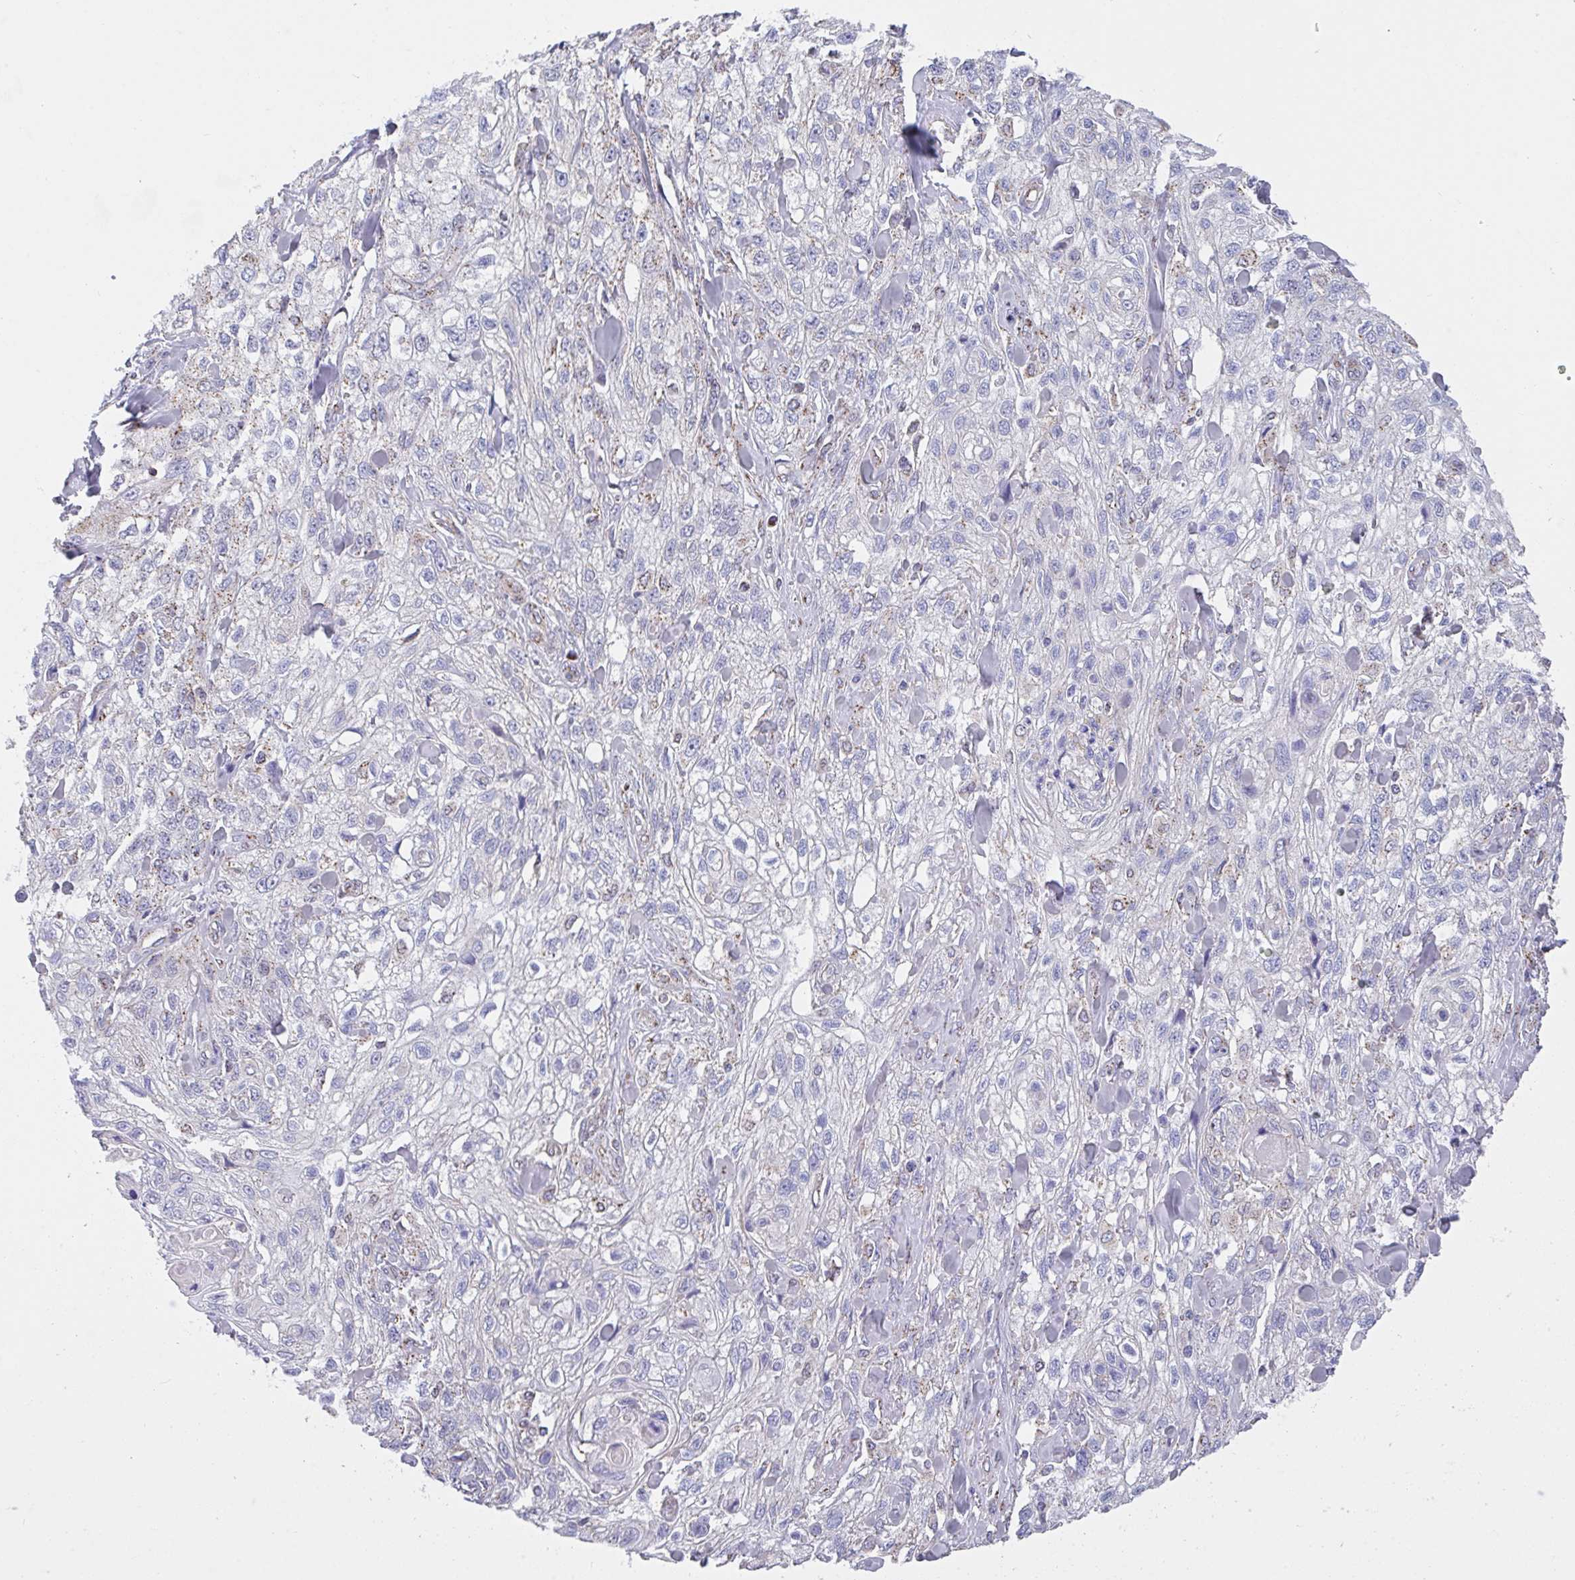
{"staining": {"intensity": "weak", "quantity": "25%-75%", "location": "cytoplasmic/membranous"}, "tissue": "skin cancer", "cell_type": "Tumor cells", "image_type": "cancer", "snomed": [{"axis": "morphology", "description": "Squamous cell carcinoma, NOS"}, {"axis": "topography", "description": "Skin"}, {"axis": "topography", "description": "Vulva"}], "caption": "A high-resolution image shows immunohistochemistry (IHC) staining of skin cancer, which reveals weak cytoplasmic/membranous expression in about 25%-75% of tumor cells. Using DAB (brown) and hematoxylin (blue) stains, captured at high magnification using brightfield microscopy.", "gene": "PROSER3", "patient": {"sex": "female", "age": 86}}